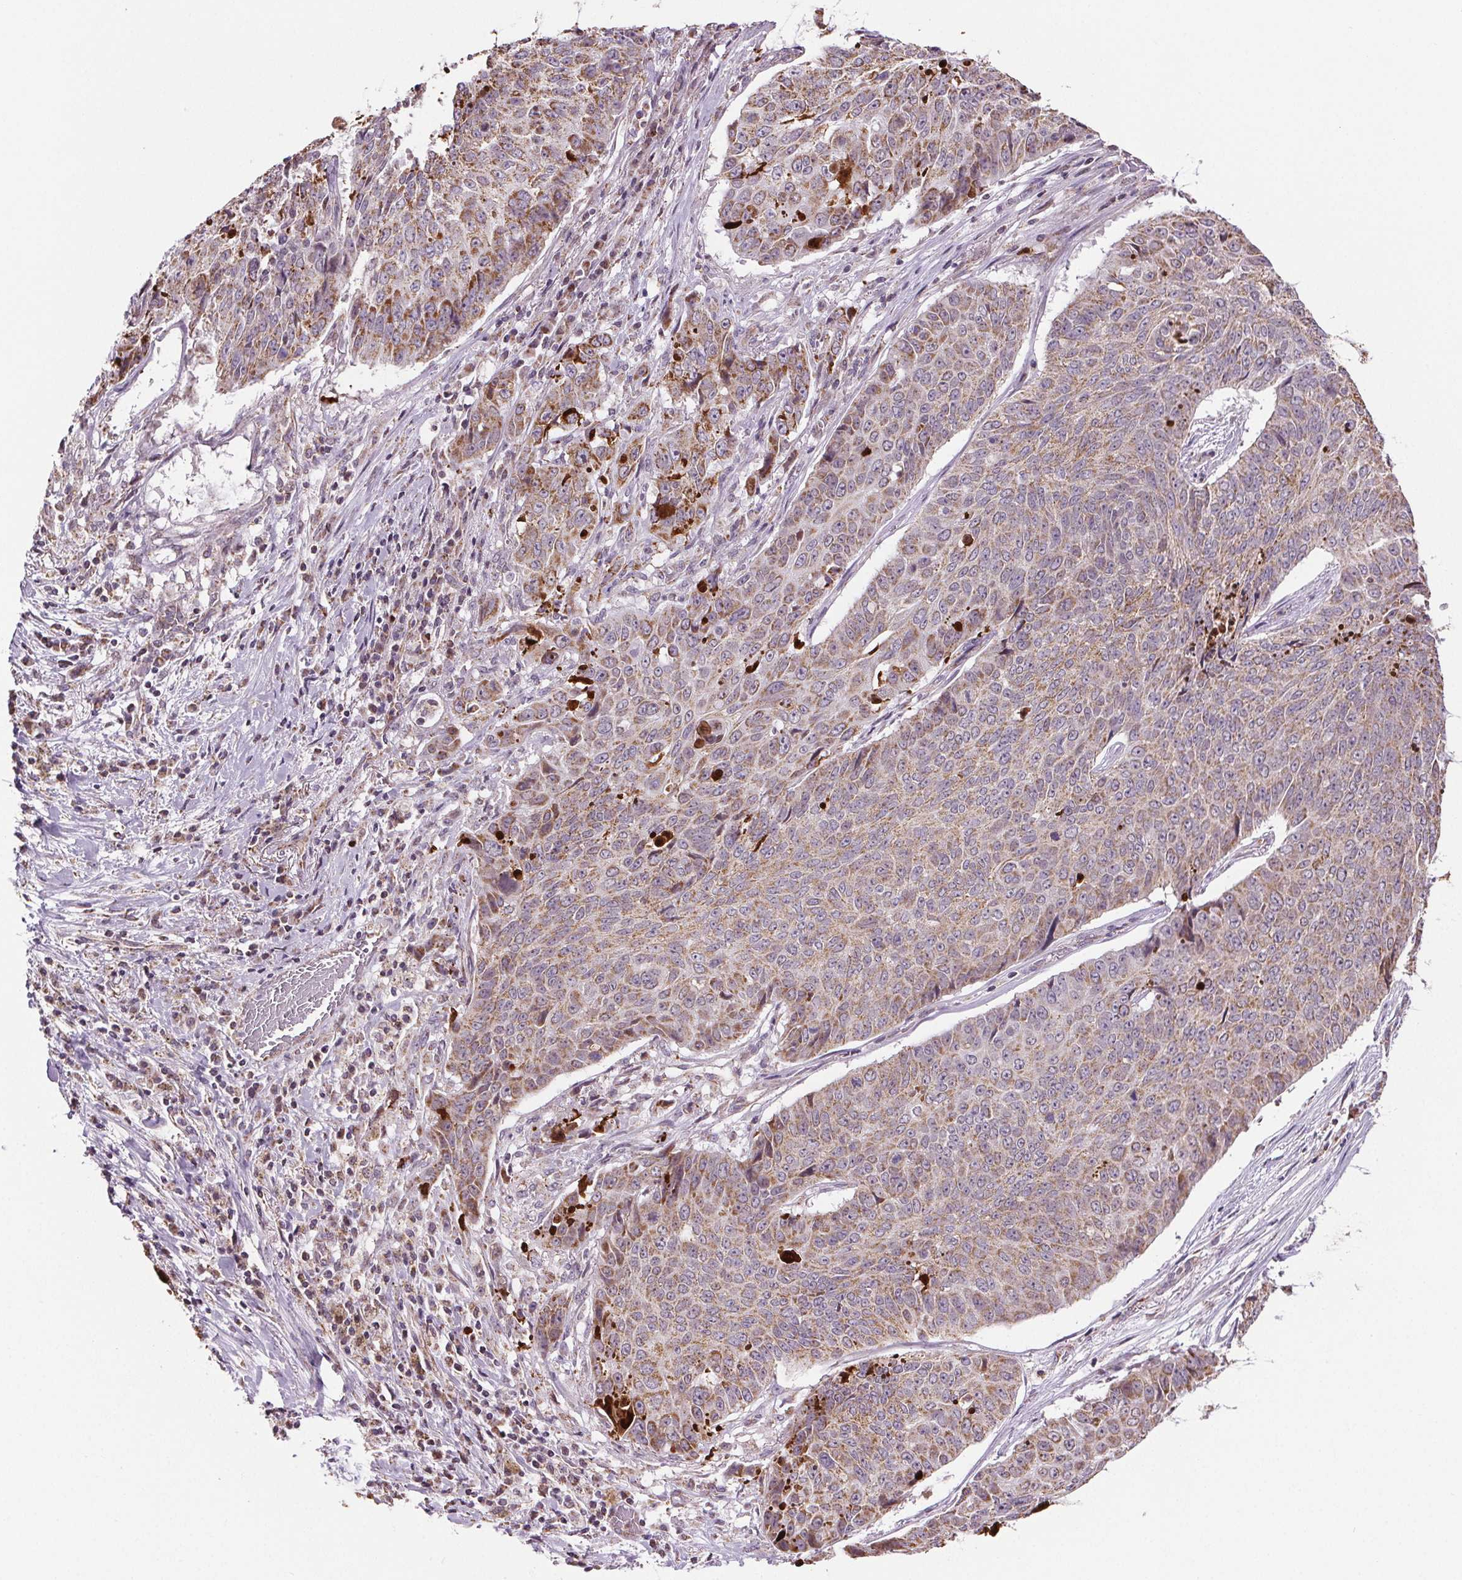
{"staining": {"intensity": "weak", "quantity": ">75%", "location": "cytoplasmic/membranous"}, "tissue": "lung cancer", "cell_type": "Tumor cells", "image_type": "cancer", "snomed": [{"axis": "morphology", "description": "Normal tissue, NOS"}, {"axis": "morphology", "description": "Squamous cell carcinoma, NOS"}, {"axis": "topography", "description": "Bronchus"}, {"axis": "topography", "description": "Lung"}], "caption": "Immunohistochemistry photomicrograph of lung cancer stained for a protein (brown), which displays low levels of weak cytoplasmic/membranous positivity in about >75% of tumor cells.", "gene": "SUCLA2", "patient": {"sex": "male", "age": 64}}